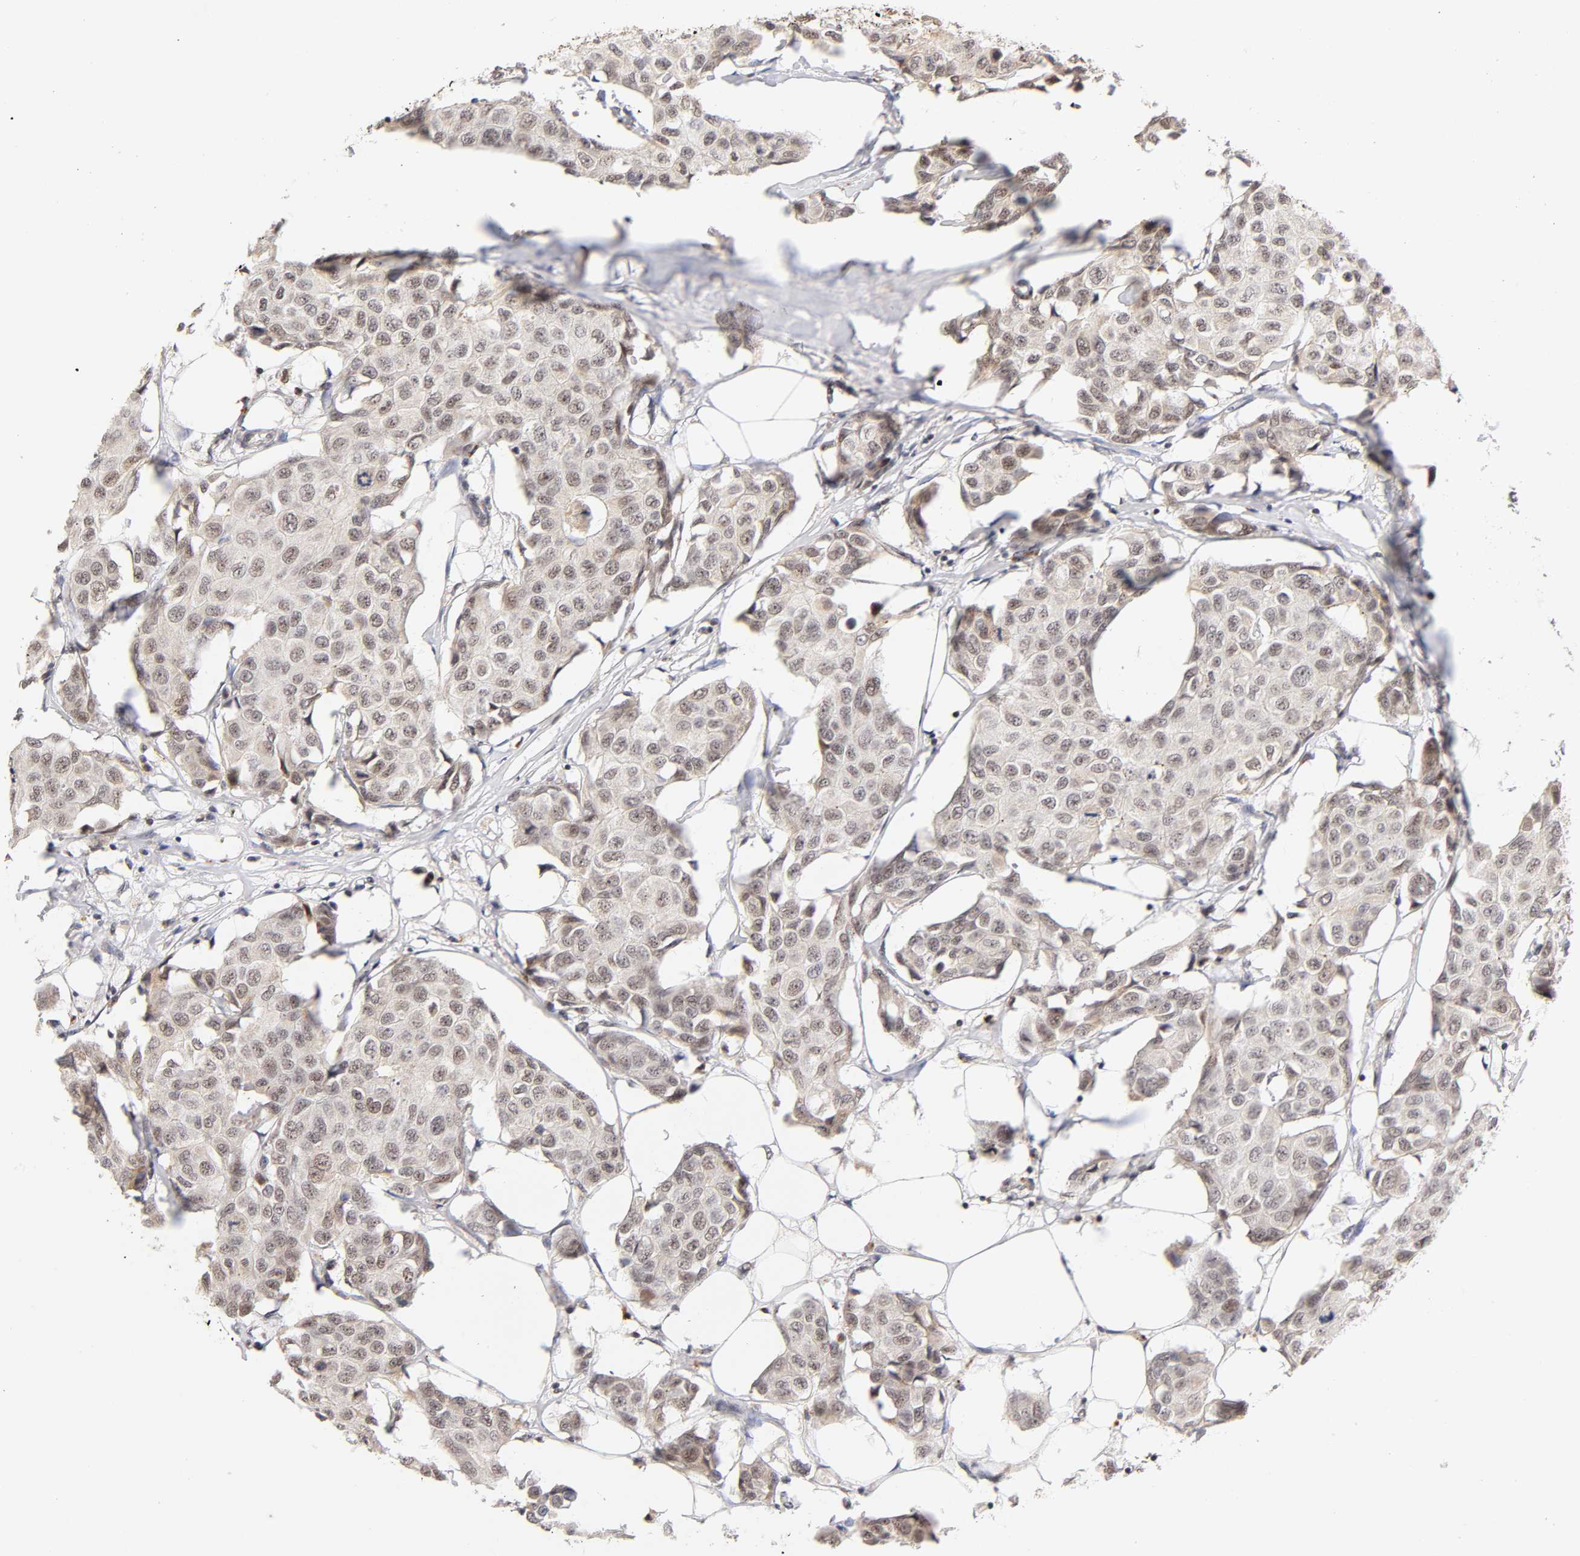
{"staining": {"intensity": "weak", "quantity": ">75%", "location": "cytoplasmic/membranous,nuclear"}, "tissue": "breast cancer", "cell_type": "Tumor cells", "image_type": "cancer", "snomed": [{"axis": "morphology", "description": "Duct carcinoma"}, {"axis": "topography", "description": "Breast"}], "caption": "High-power microscopy captured an immunohistochemistry image of breast intraductal carcinoma, revealing weak cytoplasmic/membranous and nuclear expression in approximately >75% of tumor cells.", "gene": "TAF10", "patient": {"sex": "female", "age": 80}}